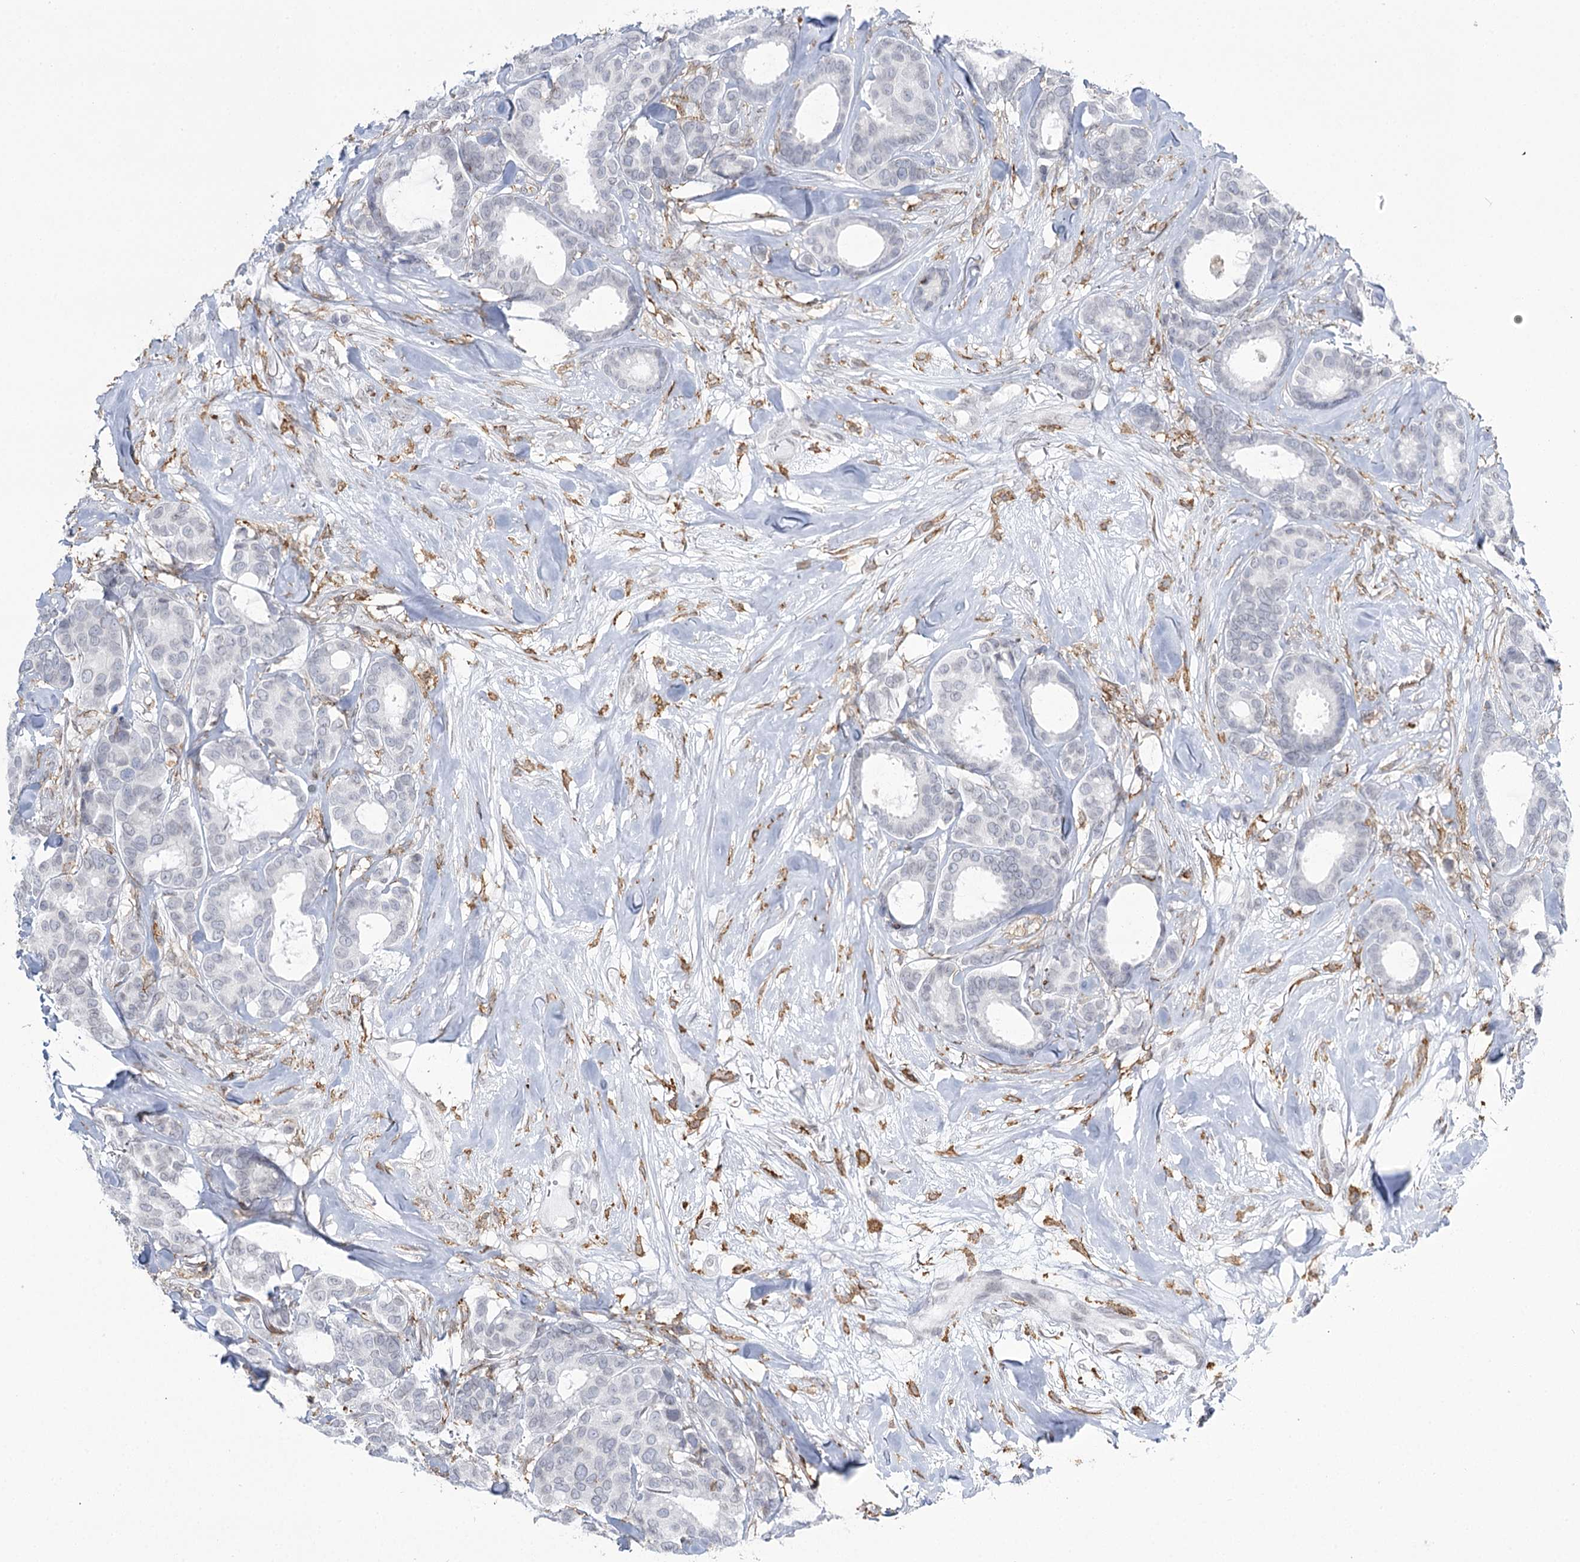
{"staining": {"intensity": "negative", "quantity": "none", "location": "none"}, "tissue": "breast cancer", "cell_type": "Tumor cells", "image_type": "cancer", "snomed": [{"axis": "morphology", "description": "Duct carcinoma"}, {"axis": "topography", "description": "Breast"}], "caption": "High power microscopy photomicrograph of an immunohistochemistry (IHC) histopathology image of breast cancer, revealing no significant staining in tumor cells.", "gene": "C11orf1", "patient": {"sex": "female", "age": 87}}